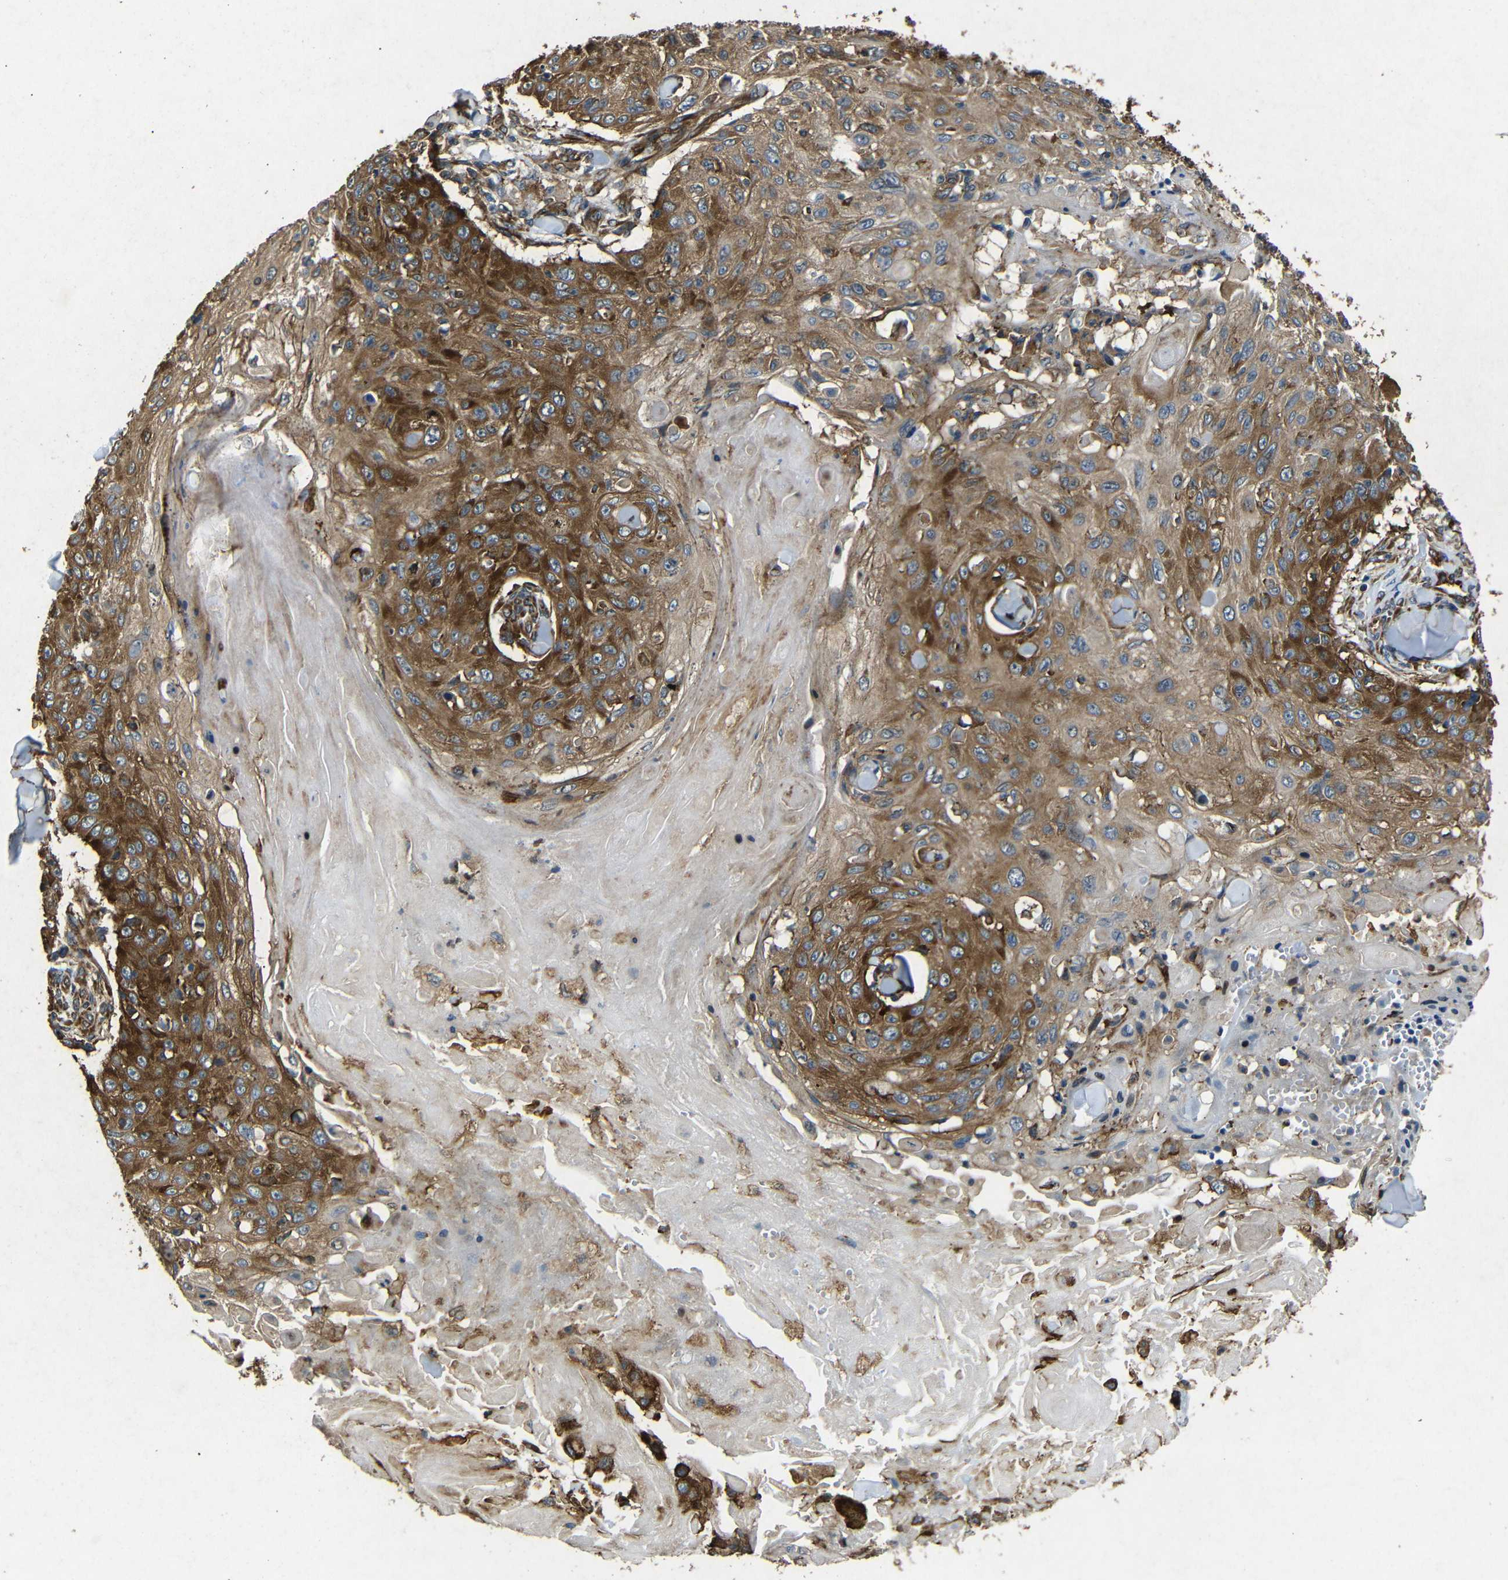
{"staining": {"intensity": "strong", "quantity": ">75%", "location": "cytoplasmic/membranous"}, "tissue": "skin cancer", "cell_type": "Tumor cells", "image_type": "cancer", "snomed": [{"axis": "morphology", "description": "Squamous cell carcinoma, NOS"}, {"axis": "topography", "description": "Skin"}], "caption": "Immunohistochemical staining of skin cancer (squamous cell carcinoma) reveals high levels of strong cytoplasmic/membranous protein staining in approximately >75% of tumor cells. (Brightfield microscopy of DAB IHC at high magnification).", "gene": "BTF3", "patient": {"sex": "male", "age": 86}}